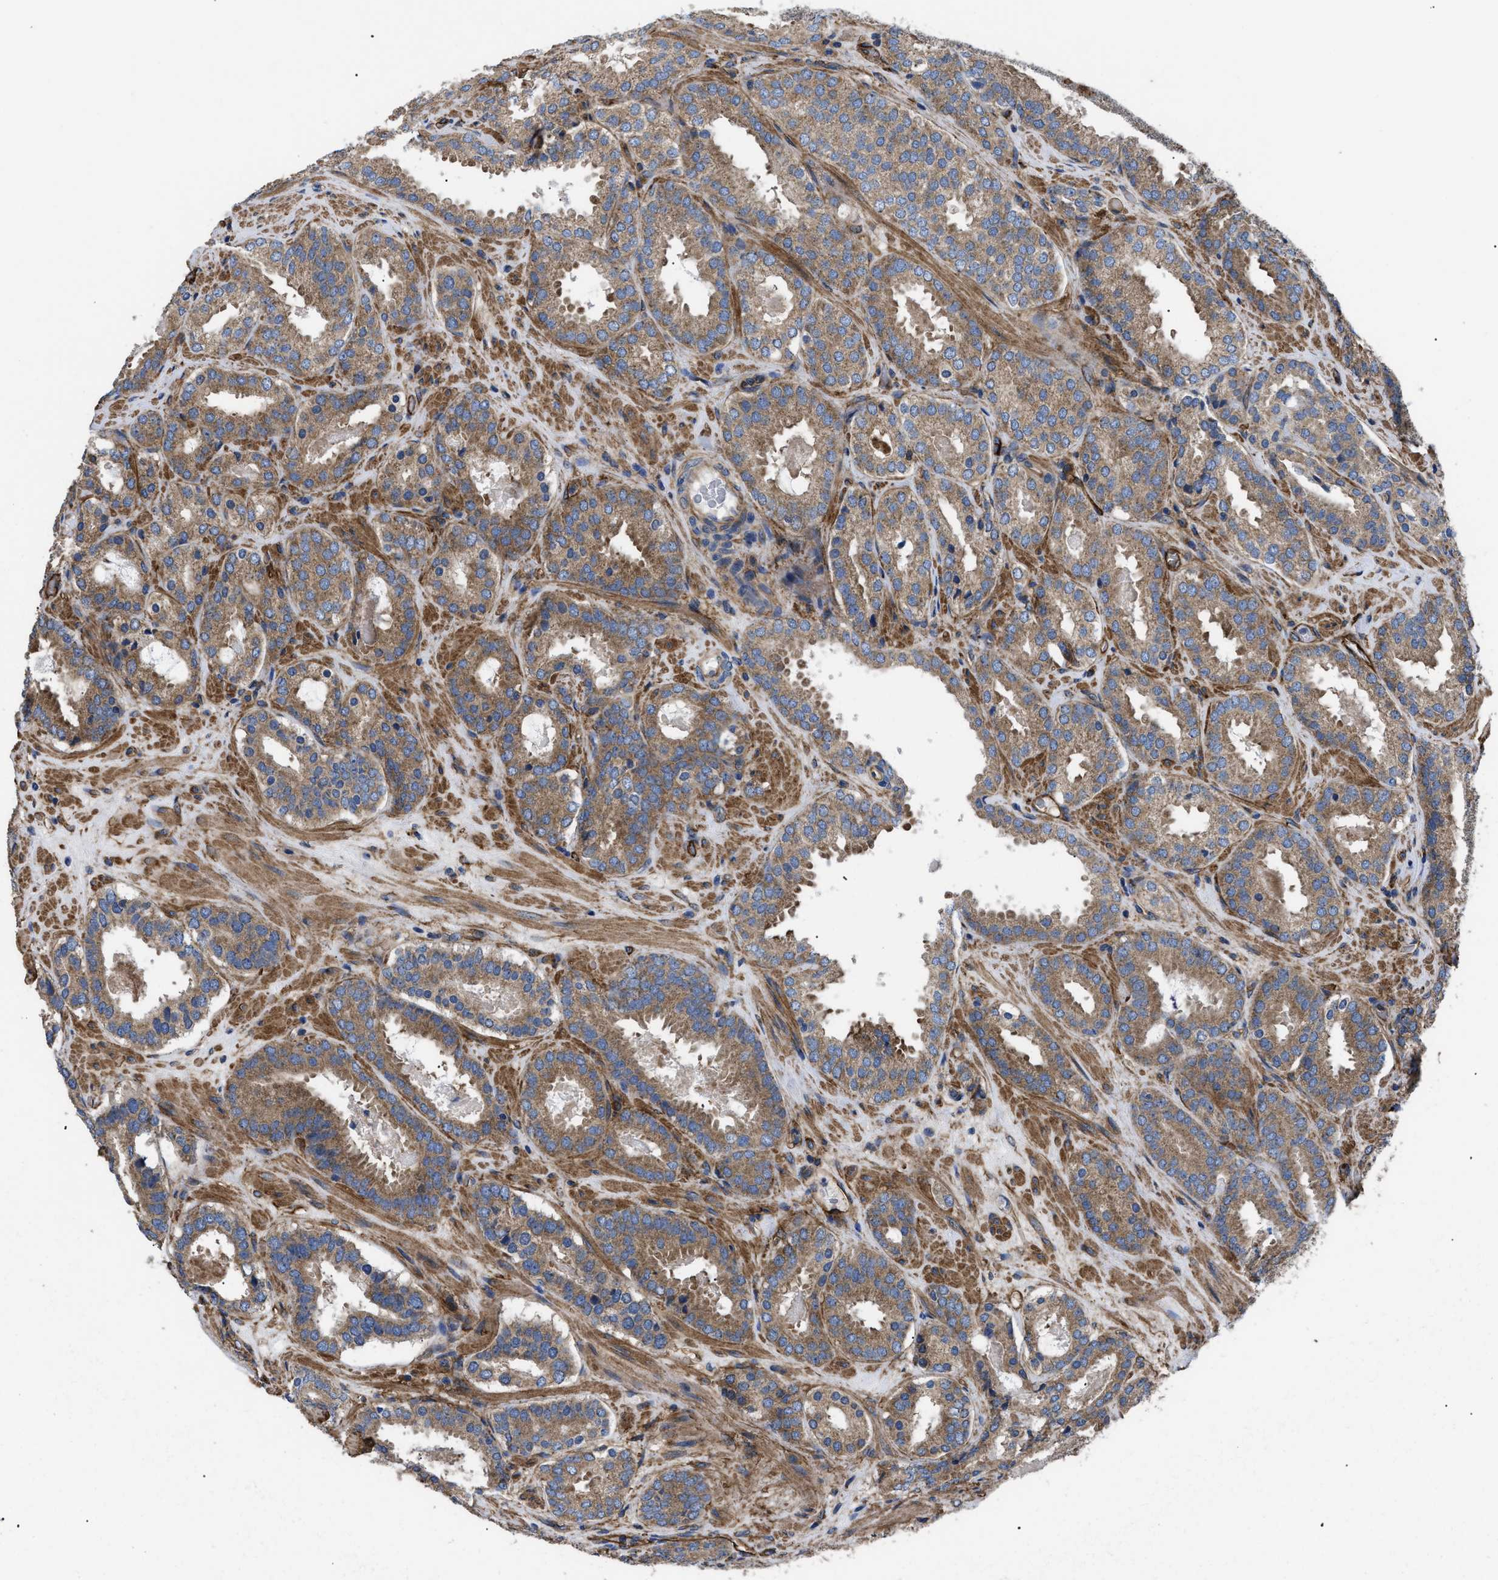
{"staining": {"intensity": "moderate", "quantity": ">75%", "location": "cytoplasmic/membranous"}, "tissue": "prostate cancer", "cell_type": "Tumor cells", "image_type": "cancer", "snomed": [{"axis": "morphology", "description": "Adenocarcinoma, Low grade"}, {"axis": "topography", "description": "Prostate"}], "caption": "There is medium levels of moderate cytoplasmic/membranous expression in tumor cells of prostate cancer (low-grade adenocarcinoma), as demonstrated by immunohistochemical staining (brown color).", "gene": "NT5E", "patient": {"sex": "male", "age": 69}}